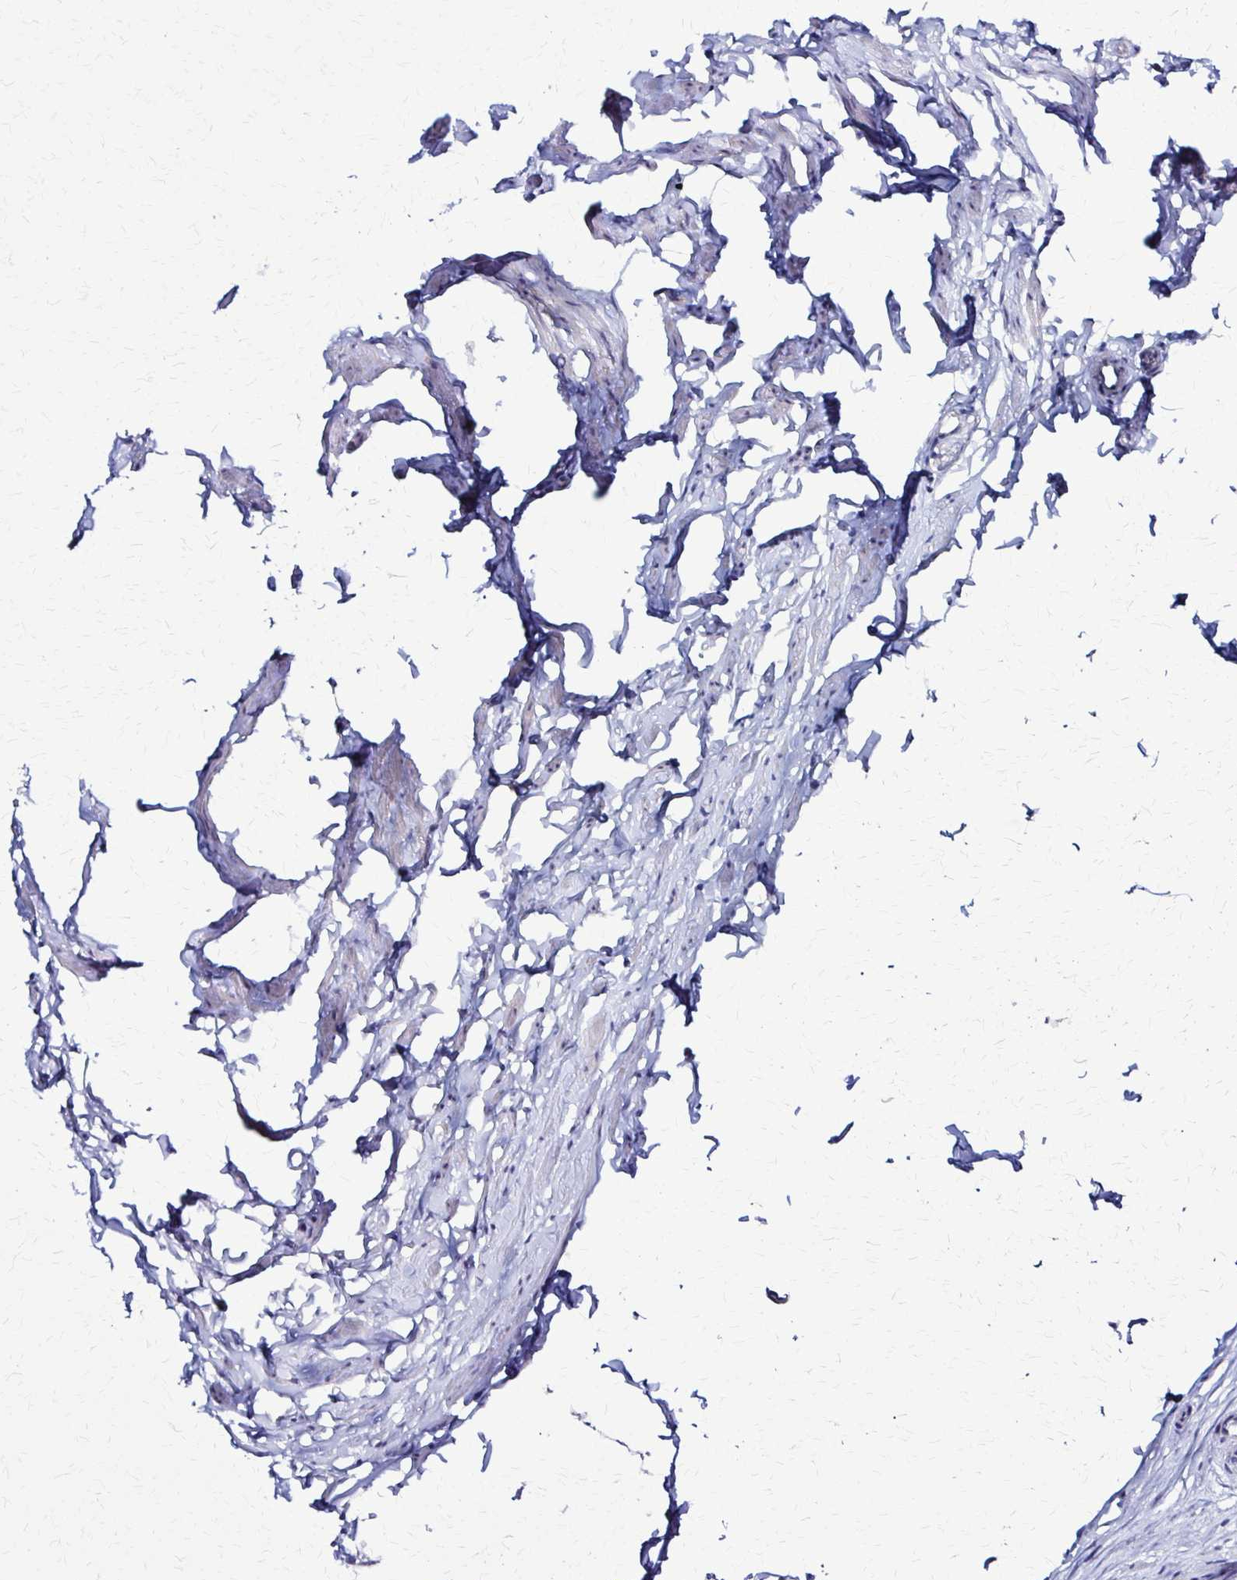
{"staining": {"intensity": "negative", "quantity": "none", "location": "none"}, "tissue": "epididymis", "cell_type": "Glandular cells", "image_type": "normal", "snomed": [{"axis": "morphology", "description": "Normal tissue, NOS"}, {"axis": "topography", "description": "Epididymis"}], "caption": "A photomicrograph of epididymis stained for a protein reveals no brown staining in glandular cells.", "gene": "RHOBTB2", "patient": {"sex": "male", "age": 25}}